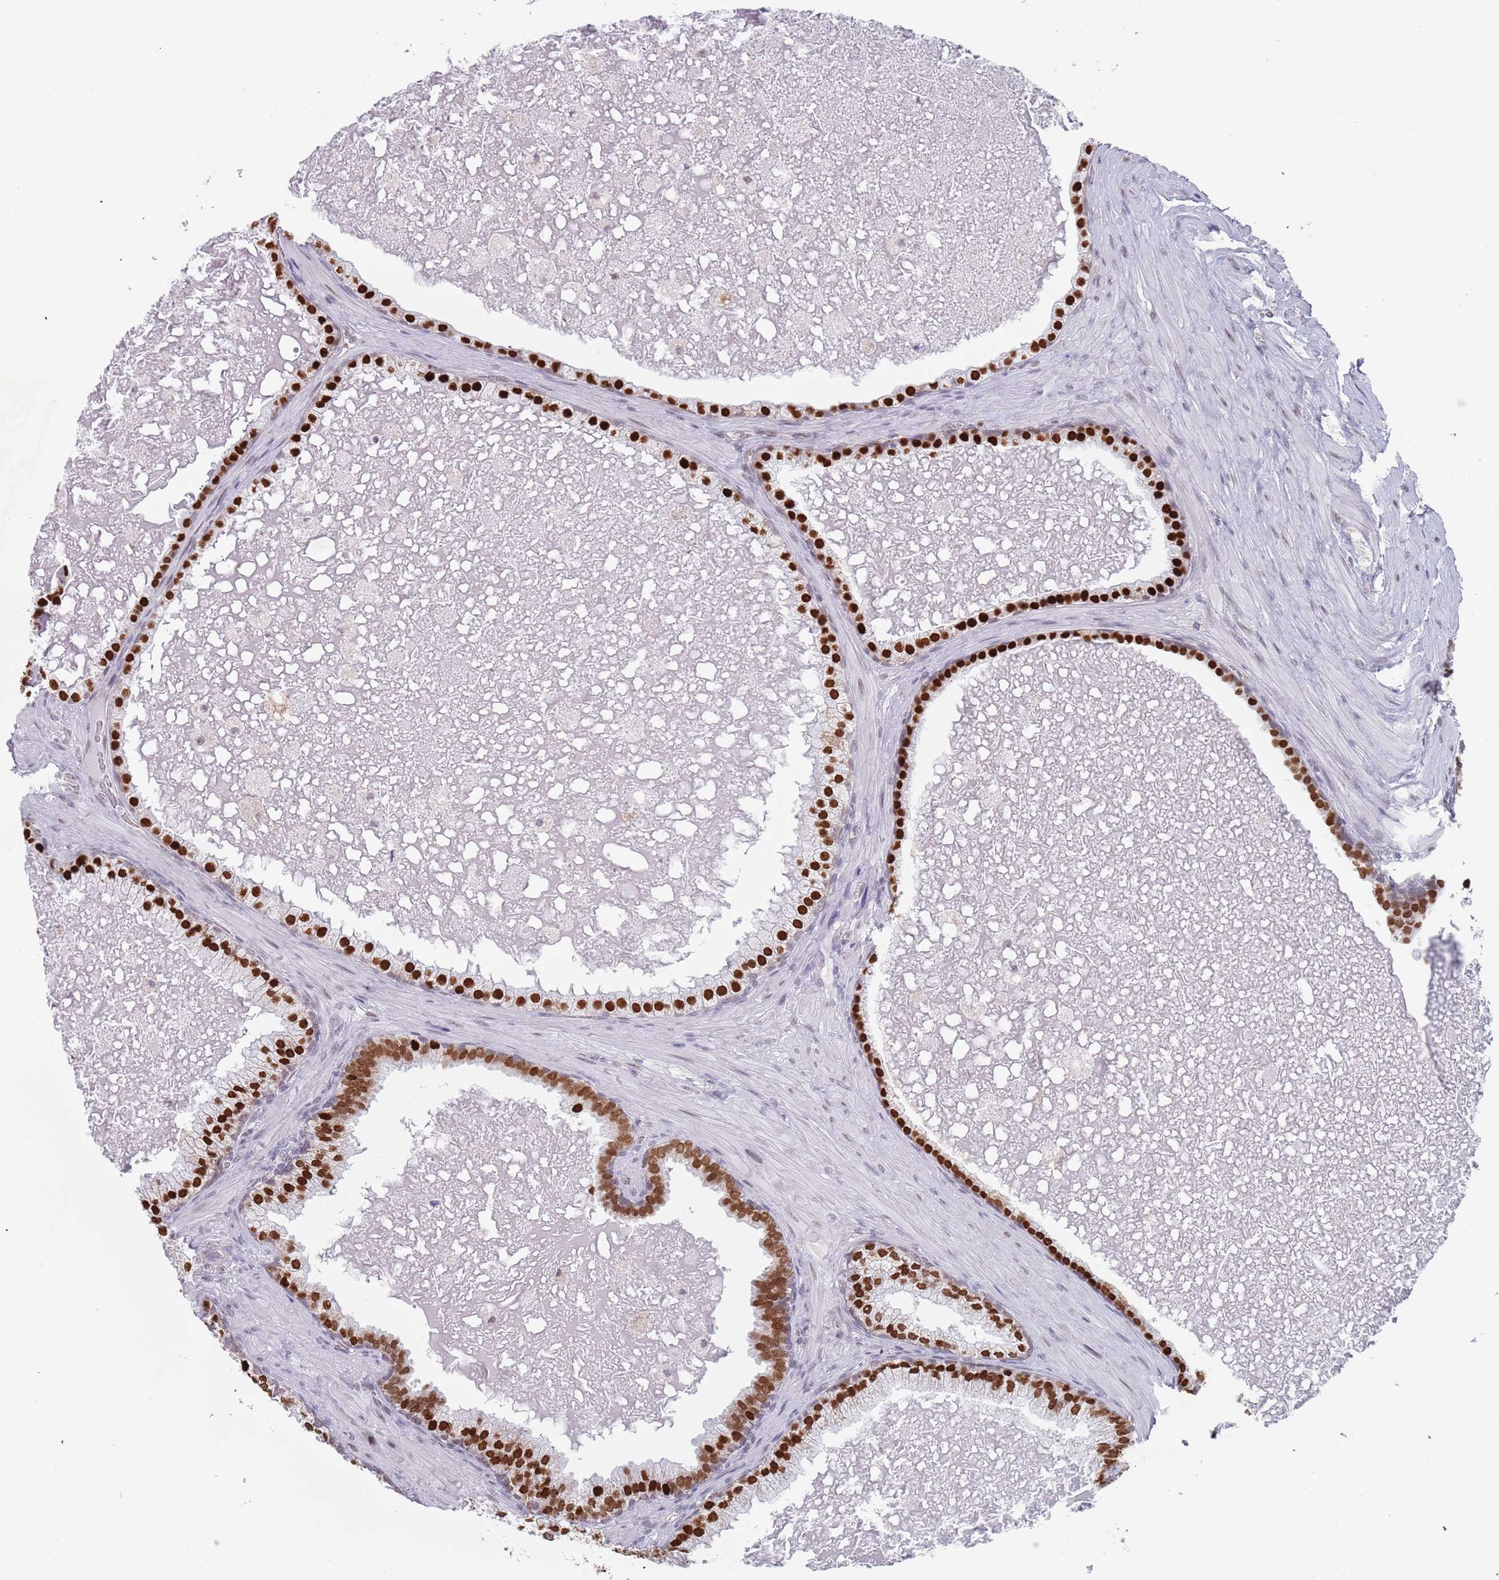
{"staining": {"intensity": "strong", "quantity": ">75%", "location": "nuclear"}, "tissue": "prostate cancer", "cell_type": "Tumor cells", "image_type": "cancer", "snomed": [{"axis": "morphology", "description": "Adenocarcinoma, High grade"}, {"axis": "topography", "description": "Prostate"}], "caption": "A histopathology image showing strong nuclear staining in approximately >75% of tumor cells in prostate cancer (adenocarcinoma (high-grade)), as visualized by brown immunohistochemical staining.", "gene": "MFSD12", "patient": {"sex": "male", "age": 55}}